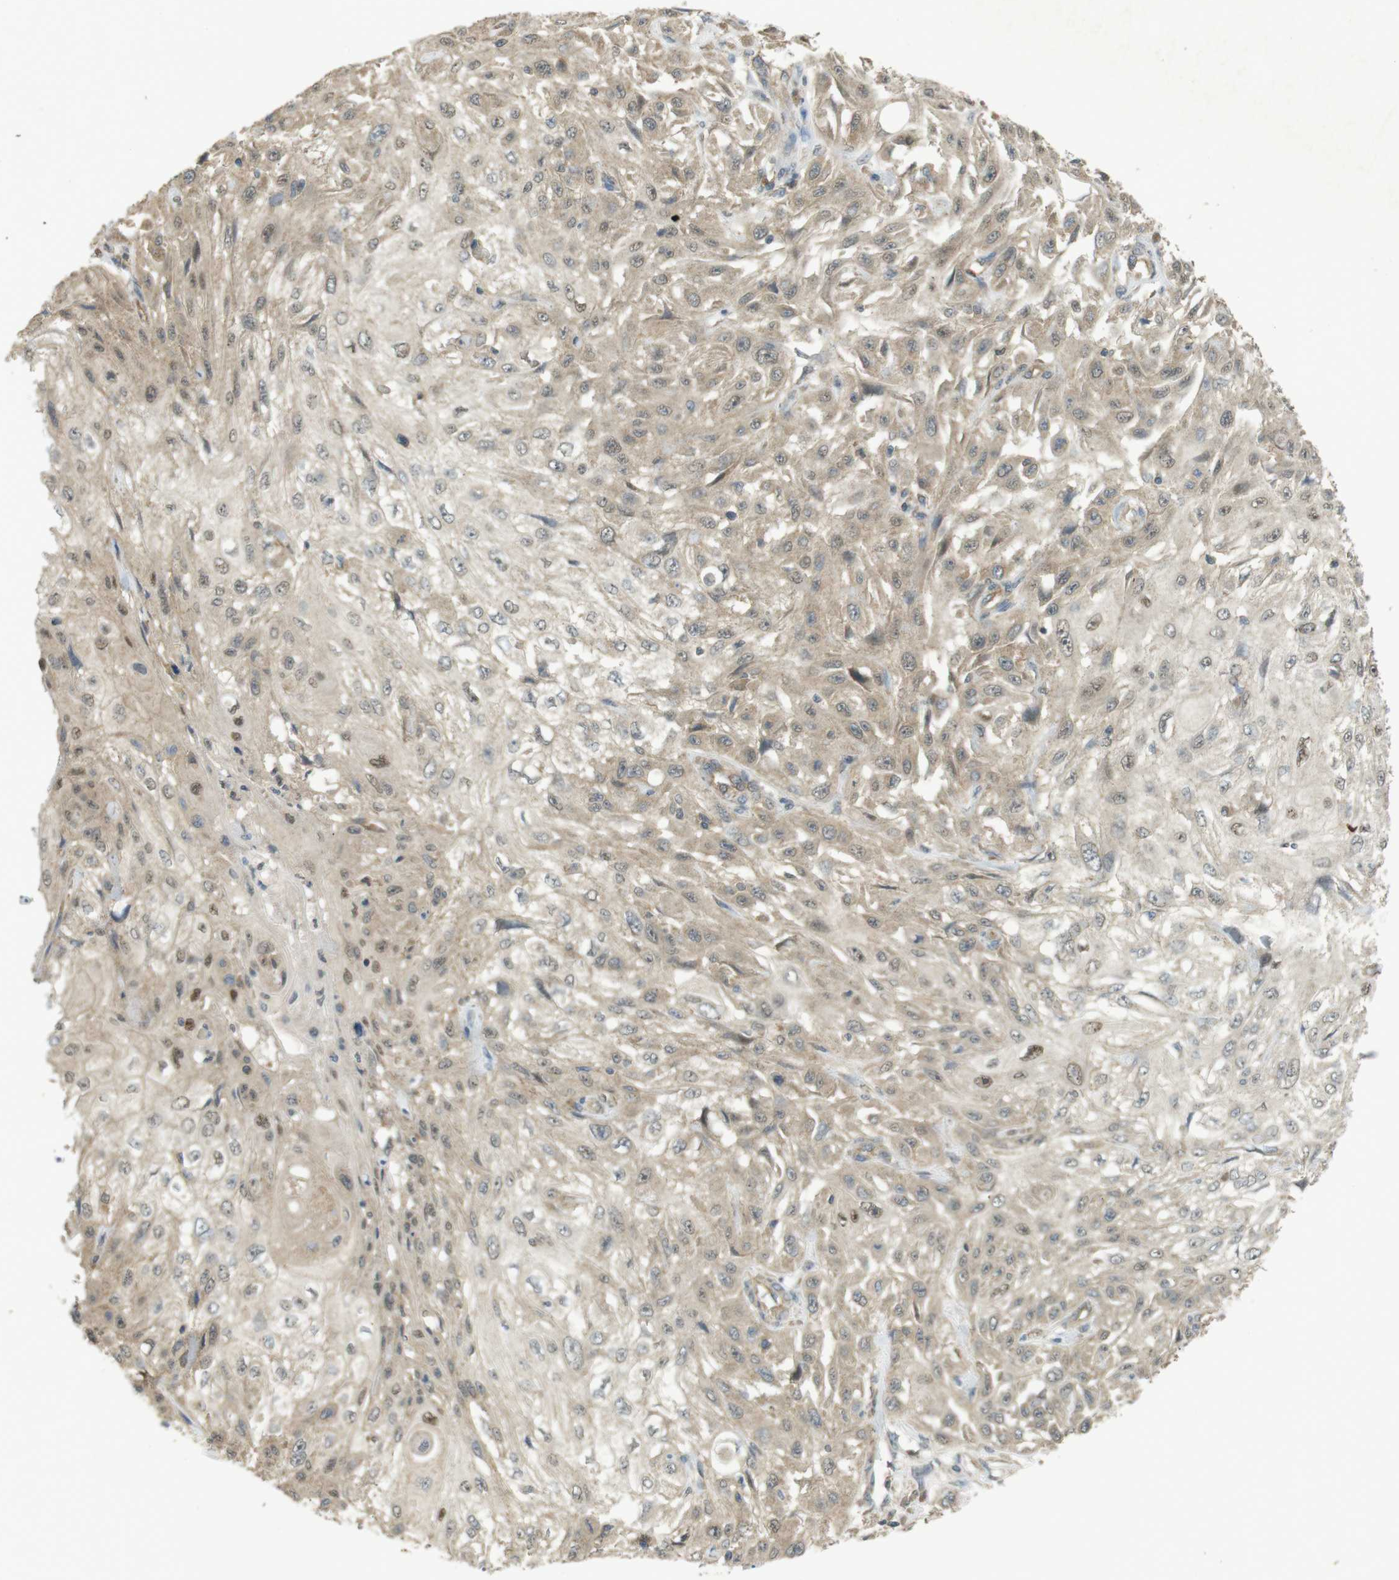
{"staining": {"intensity": "weak", "quantity": "<25%", "location": "cytoplasmic/membranous,nuclear"}, "tissue": "skin cancer", "cell_type": "Tumor cells", "image_type": "cancer", "snomed": [{"axis": "morphology", "description": "Squamous cell carcinoma, NOS"}, {"axis": "topography", "description": "Skin"}], "caption": "A high-resolution photomicrograph shows immunohistochemistry (IHC) staining of skin cancer (squamous cell carcinoma), which shows no significant expression in tumor cells.", "gene": "ZDHHC20", "patient": {"sex": "male", "age": 75}}